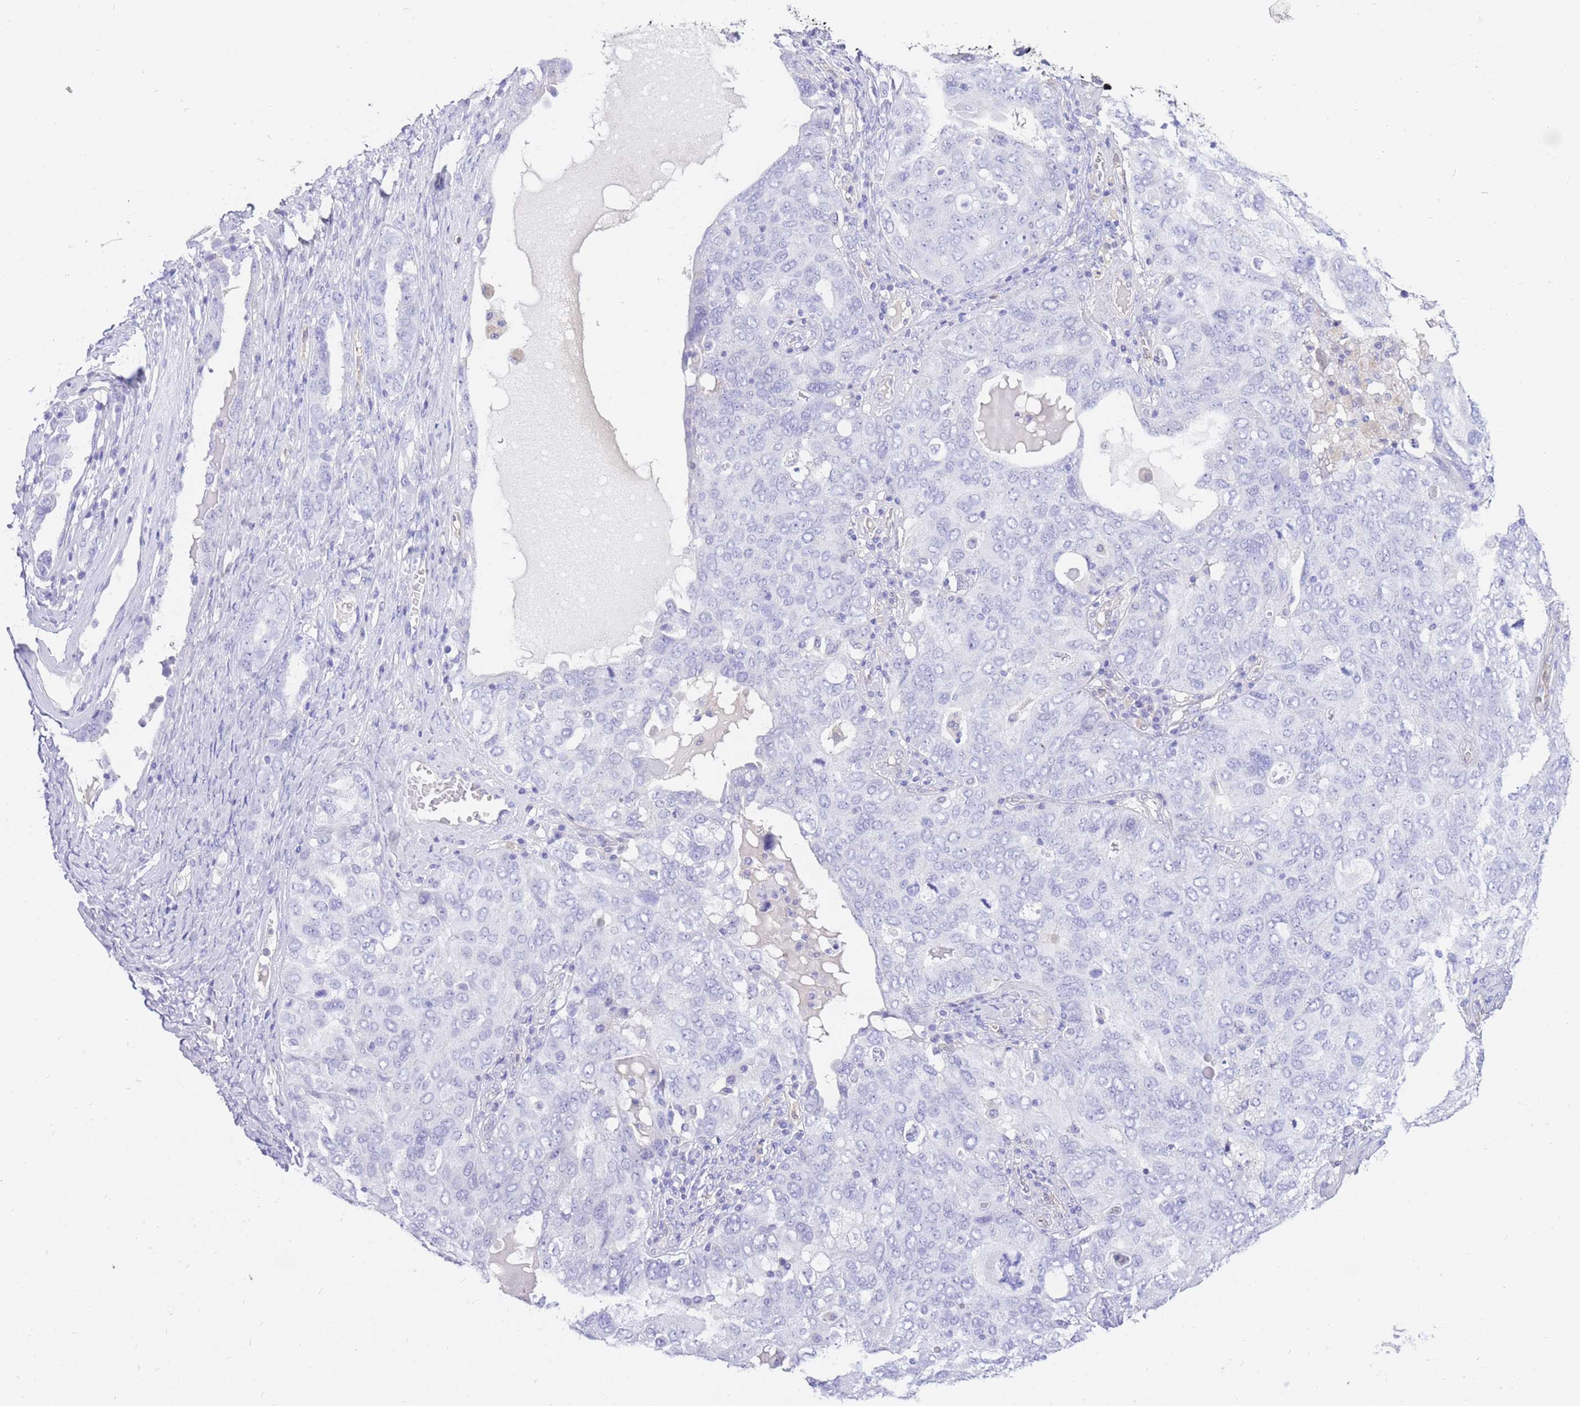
{"staining": {"intensity": "negative", "quantity": "none", "location": "none"}, "tissue": "ovarian cancer", "cell_type": "Tumor cells", "image_type": "cancer", "snomed": [{"axis": "morphology", "description": "Carcinoma, endometroid"}, {"axis": "topography", "description": "Ovary"}], "caption": "Immunohistochemical staining of human ovarian endometroid carcinoma demonstrates no significant positivity in tumor cells. (Stains: DAB IHC with hematoxylin counter stain, Microscopy: brightfield microscopy at high magnification).", "gene": "SULT1A1", "patient": {"sex": "female", "age": 62}}